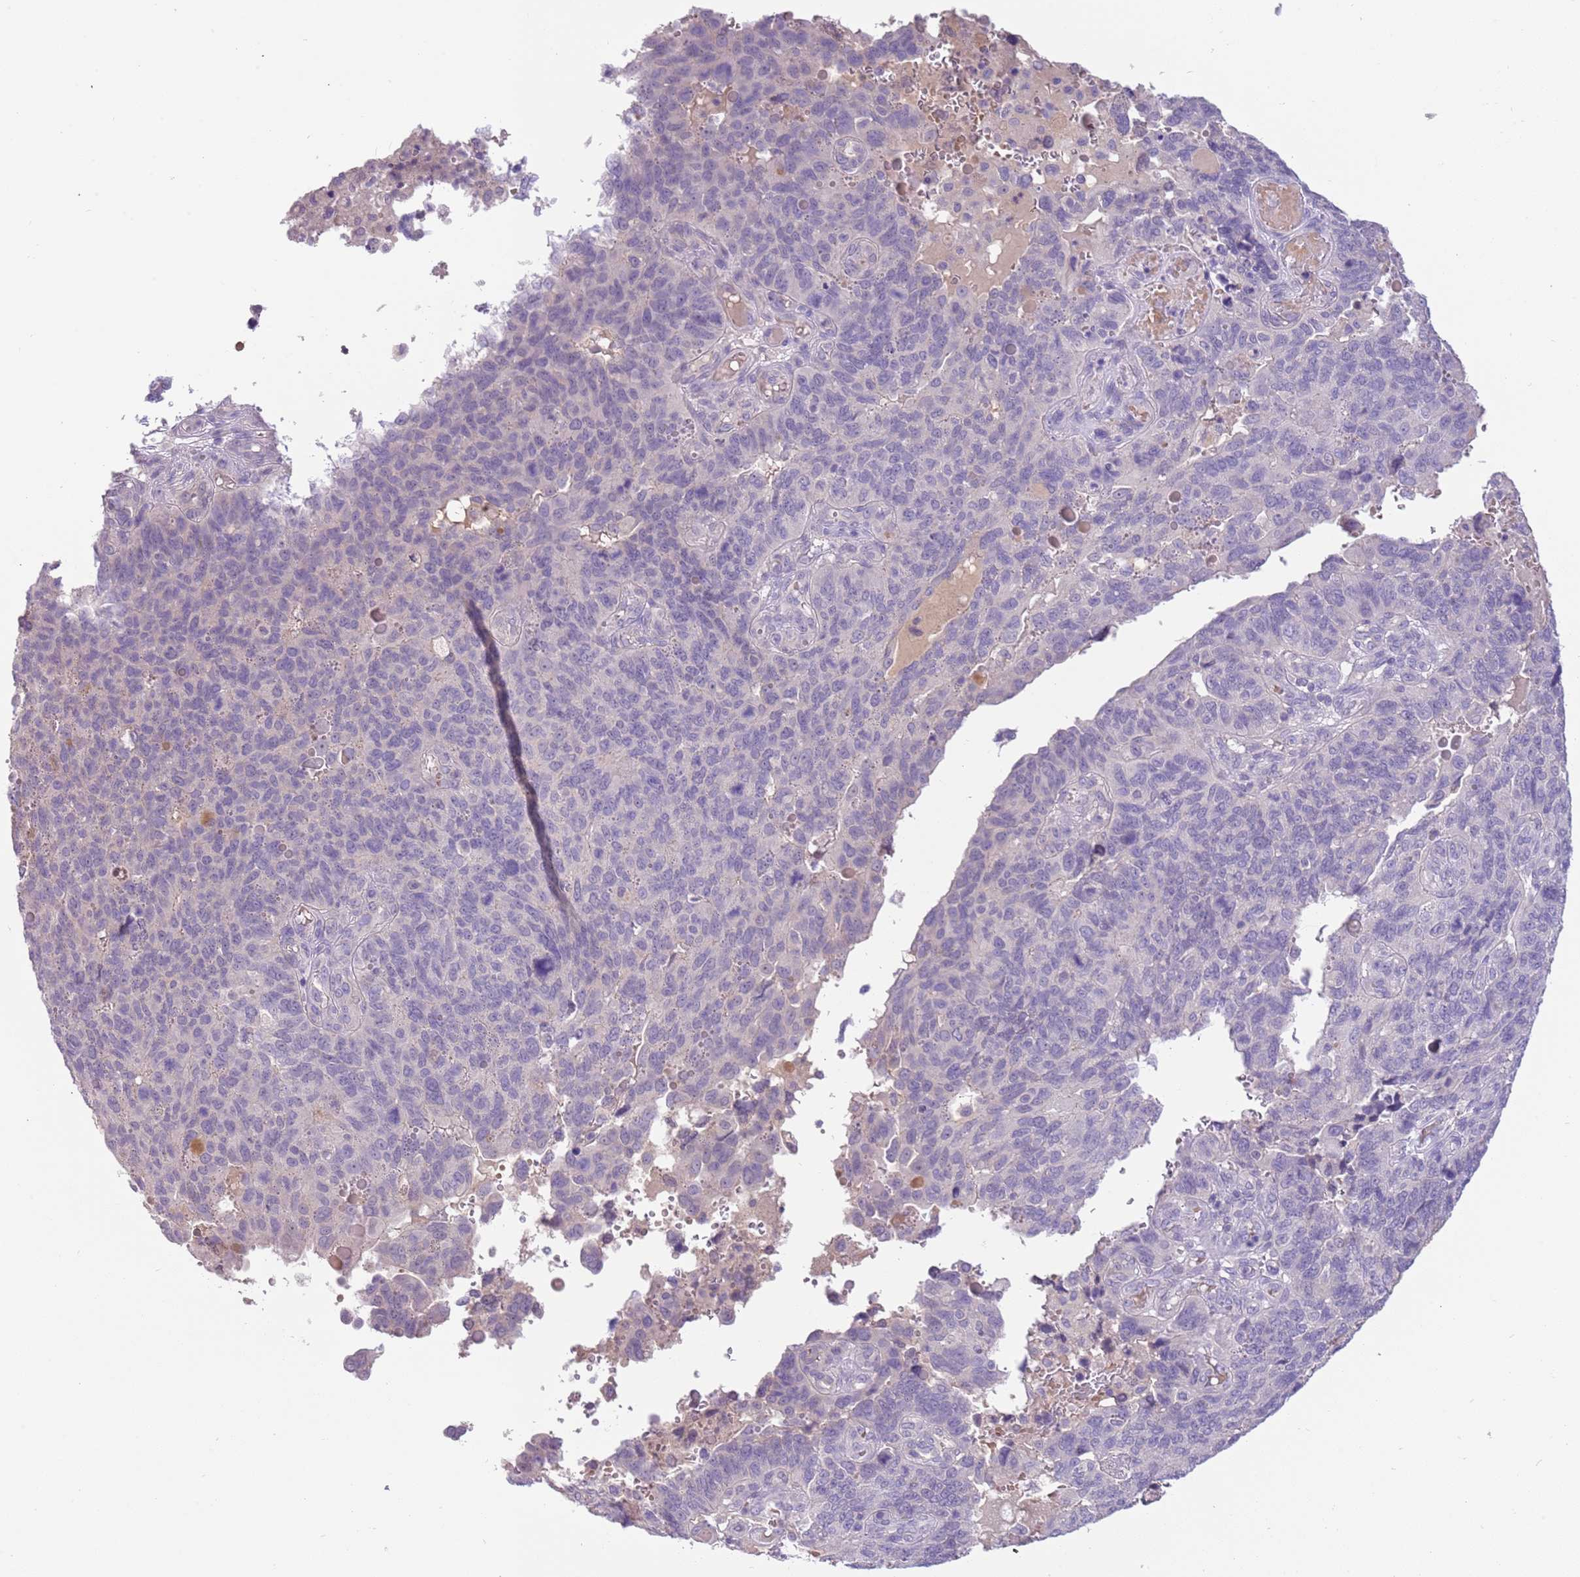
{"staining": {"intensity": "negative", "quantity": "none", "location": "none"}, "tissue": "endometrial cancer", "cell_type": "Tumor cells", "image_type": "cancer", "snomed": [{"axis": "morphology", "description": "Adenocarcinoma, NOS"}, {"axis": "topography", "description": "Endometrium"}], "caption": "Immunohistochemistry histopathology image of human endometrial adenocarcinoma stained for a protein (brown), which exhibits no staining in tumor cells.", "gene": "CFAP73", "patient": {"sex": "female", "age": 66}}